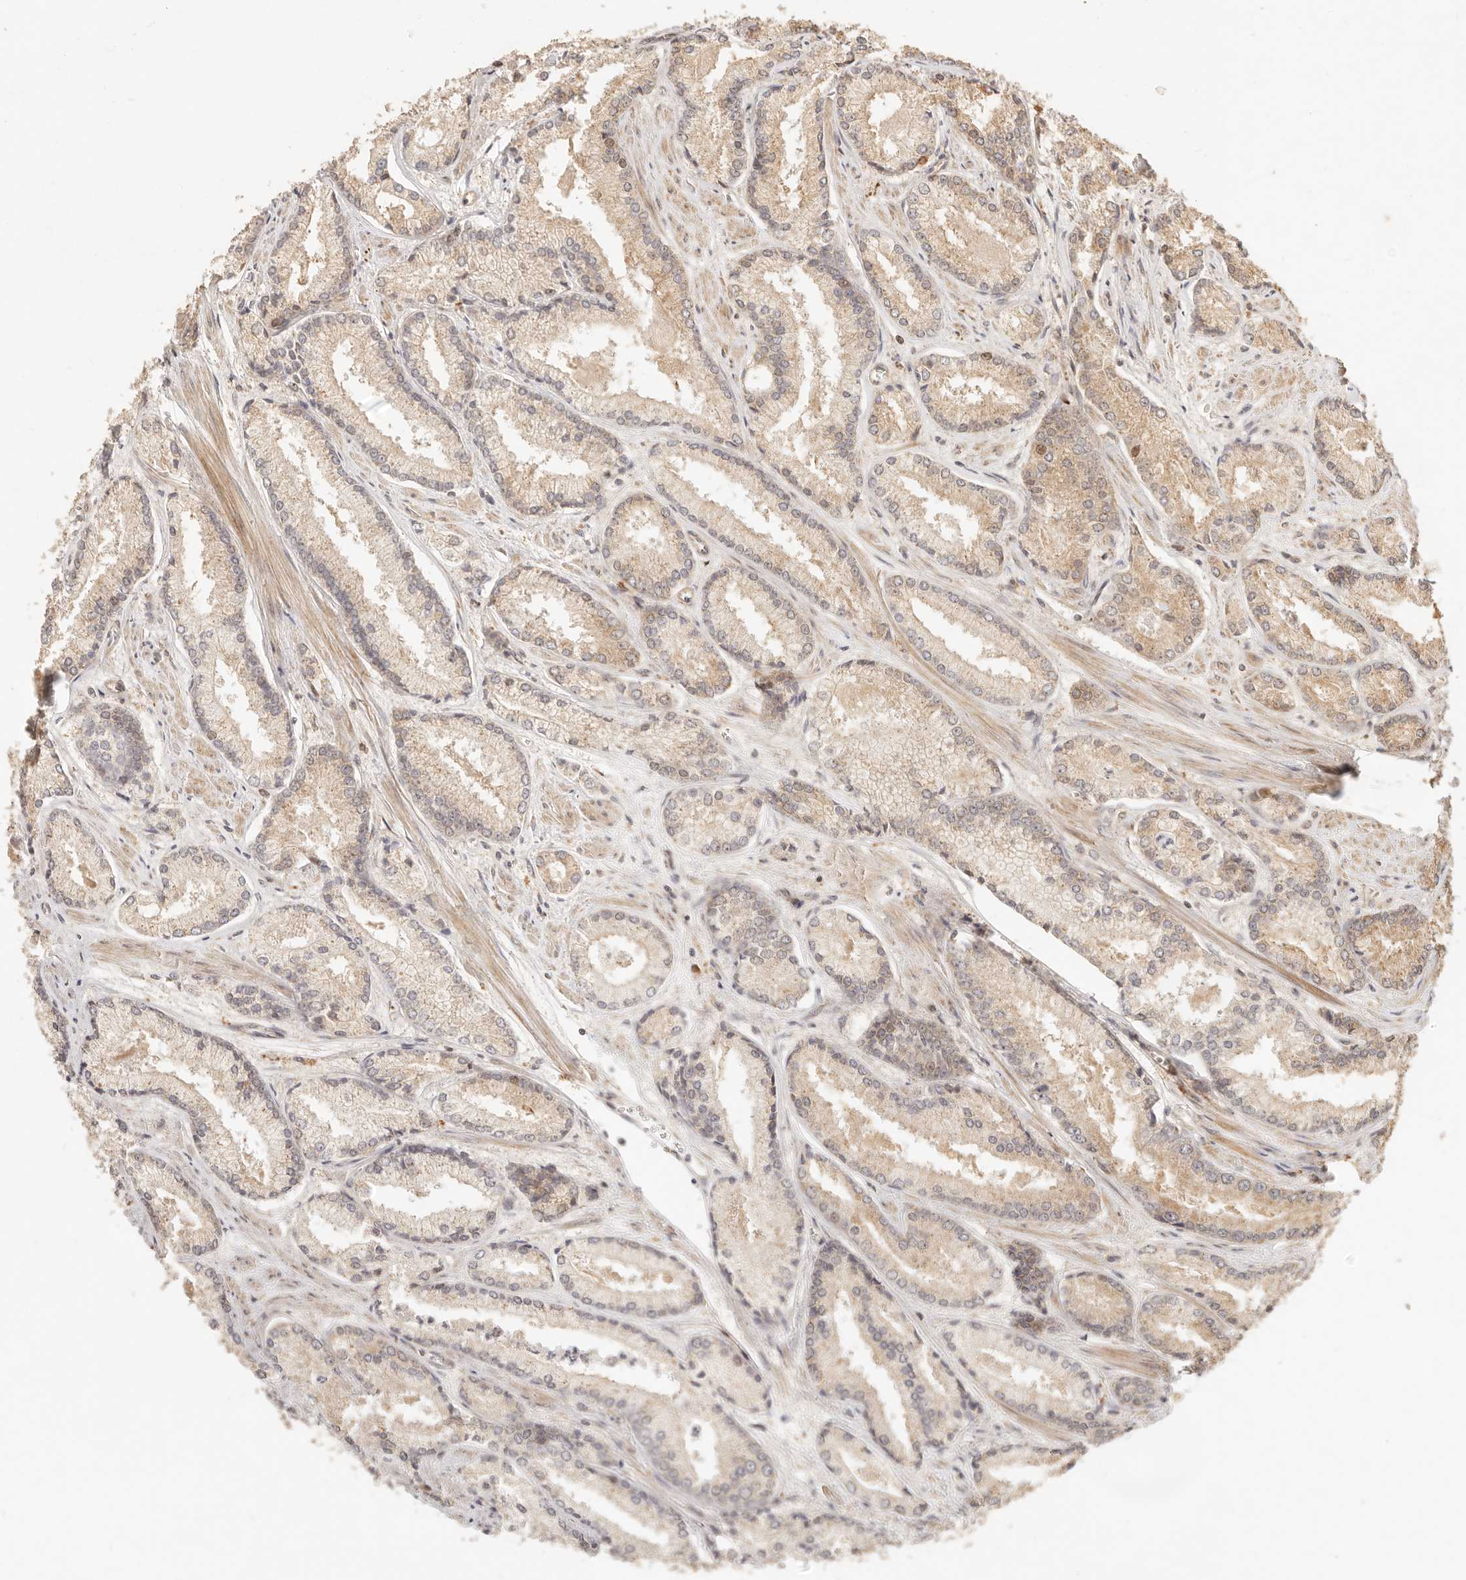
{"staining": {"intensity": "weak", "quantity": ">75%", "location": "cytoplasmic/membranous"}, "tissue": "prostate cancer", "cell_type": "Tumor cells", "image_type": "cancer", "snomed": [{"axis": "morphology", "description": "Adenocarcinoma, Low grade"}, {"axis": "topography", "description": "Prostate"}], "caption": "Immunohistochemistry (IHC) of human prostate cancer (low-grade adenocarcinoma) displays low levels of weak cytoplasmic/membranous positivity in about >75% of tumor cells.", "gene": "TIMM17A", "patient": {"sex": "male", "age": 54}}